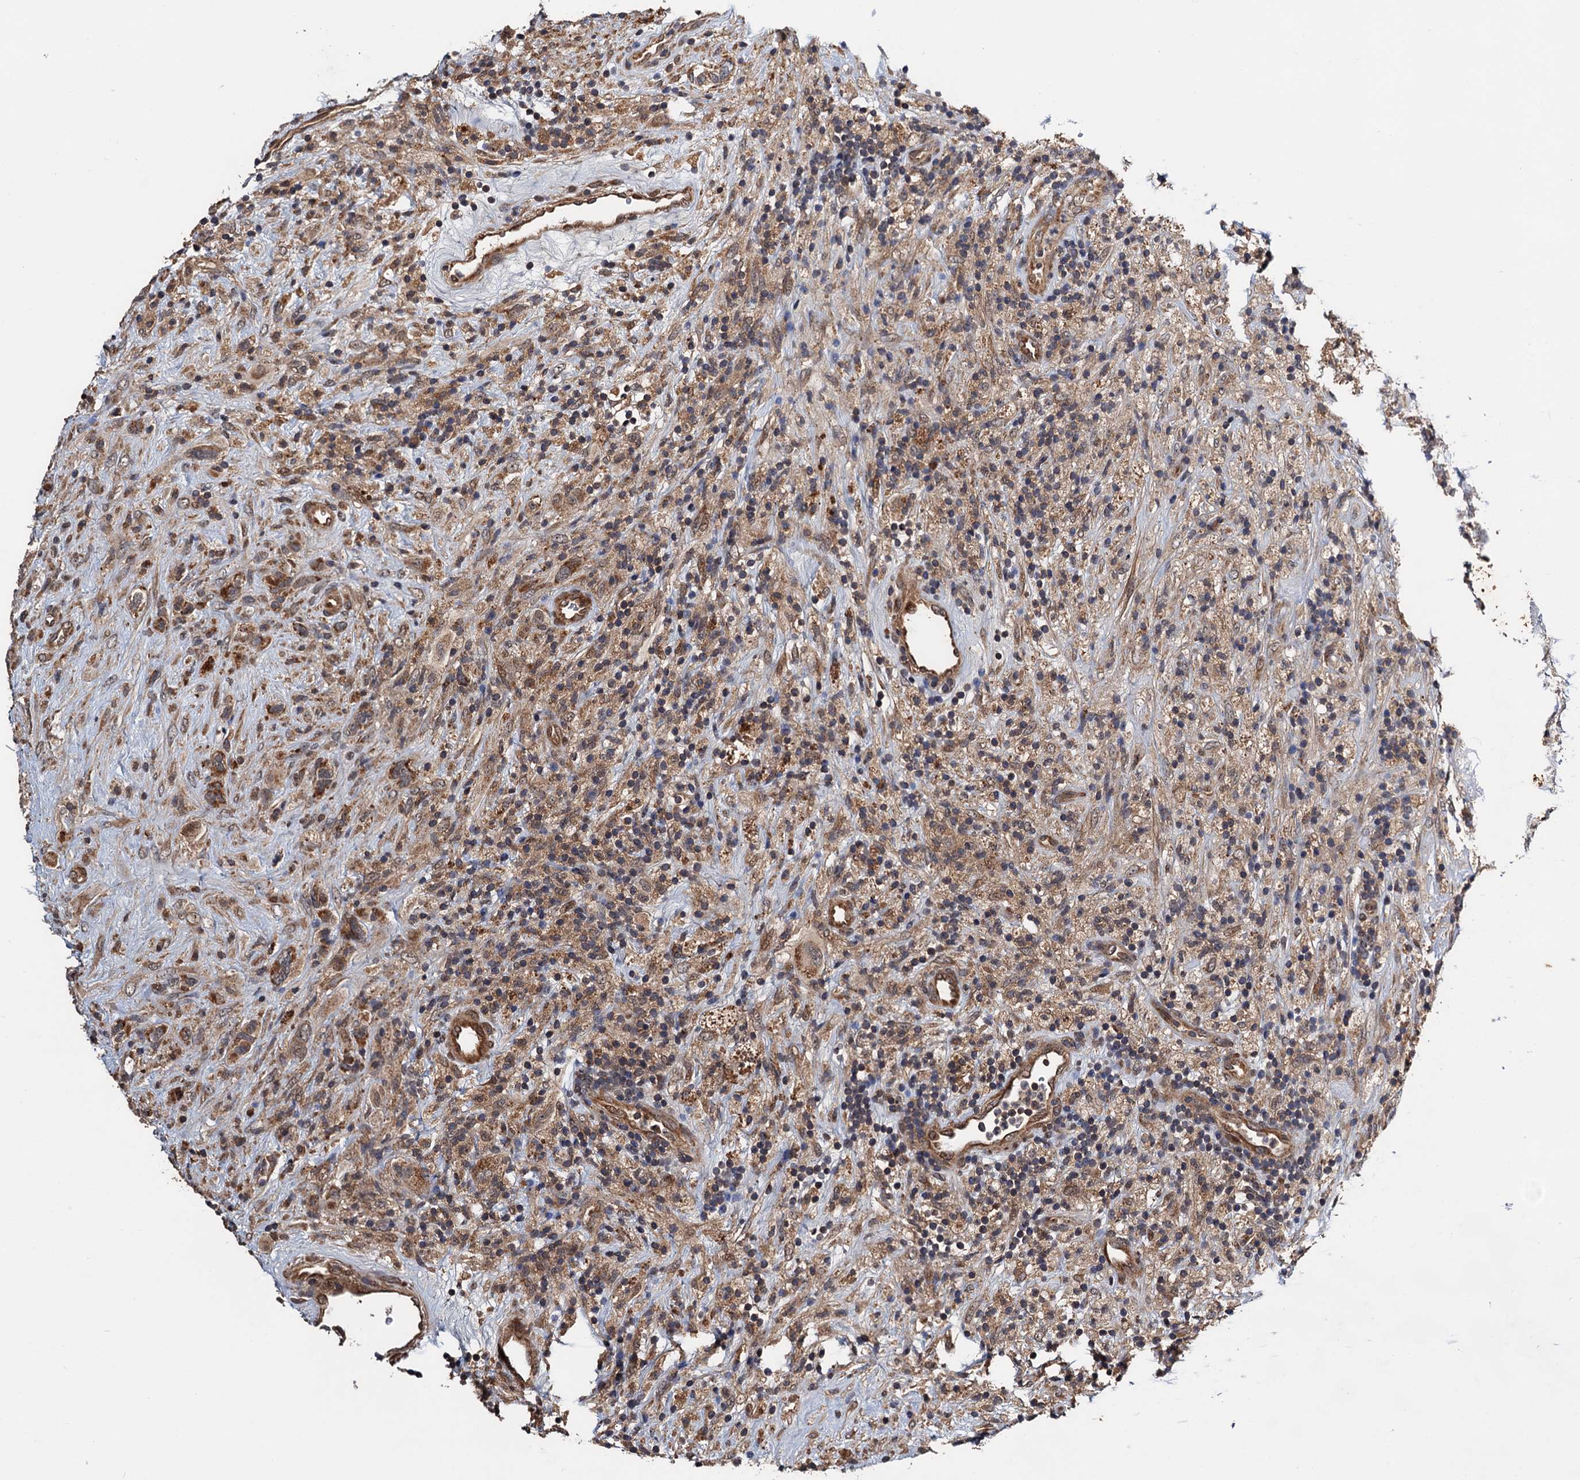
{"staining": {"intensity": "moderate", "quantity": ">75%", "location": "cytoplasmic/membranous"}, "tissue": "glioma", "cell_type": "Tumor cells", "image_type": "cancer", "snomed": [{"axis": "morphology", "description": "Glioma, malignant, High grade"}, {"axis": "topography", "description": "Brain"}], "caption": "Immunohistochemistry (IHC) histopathology image of human glioma stained for a protein (brown), which shows medium levels of moderate cytoplasmic/membranous positivity in about >75% of tumor cells.", "gene": "NAA16", "patient": {"sex": "male", "age": 69}}